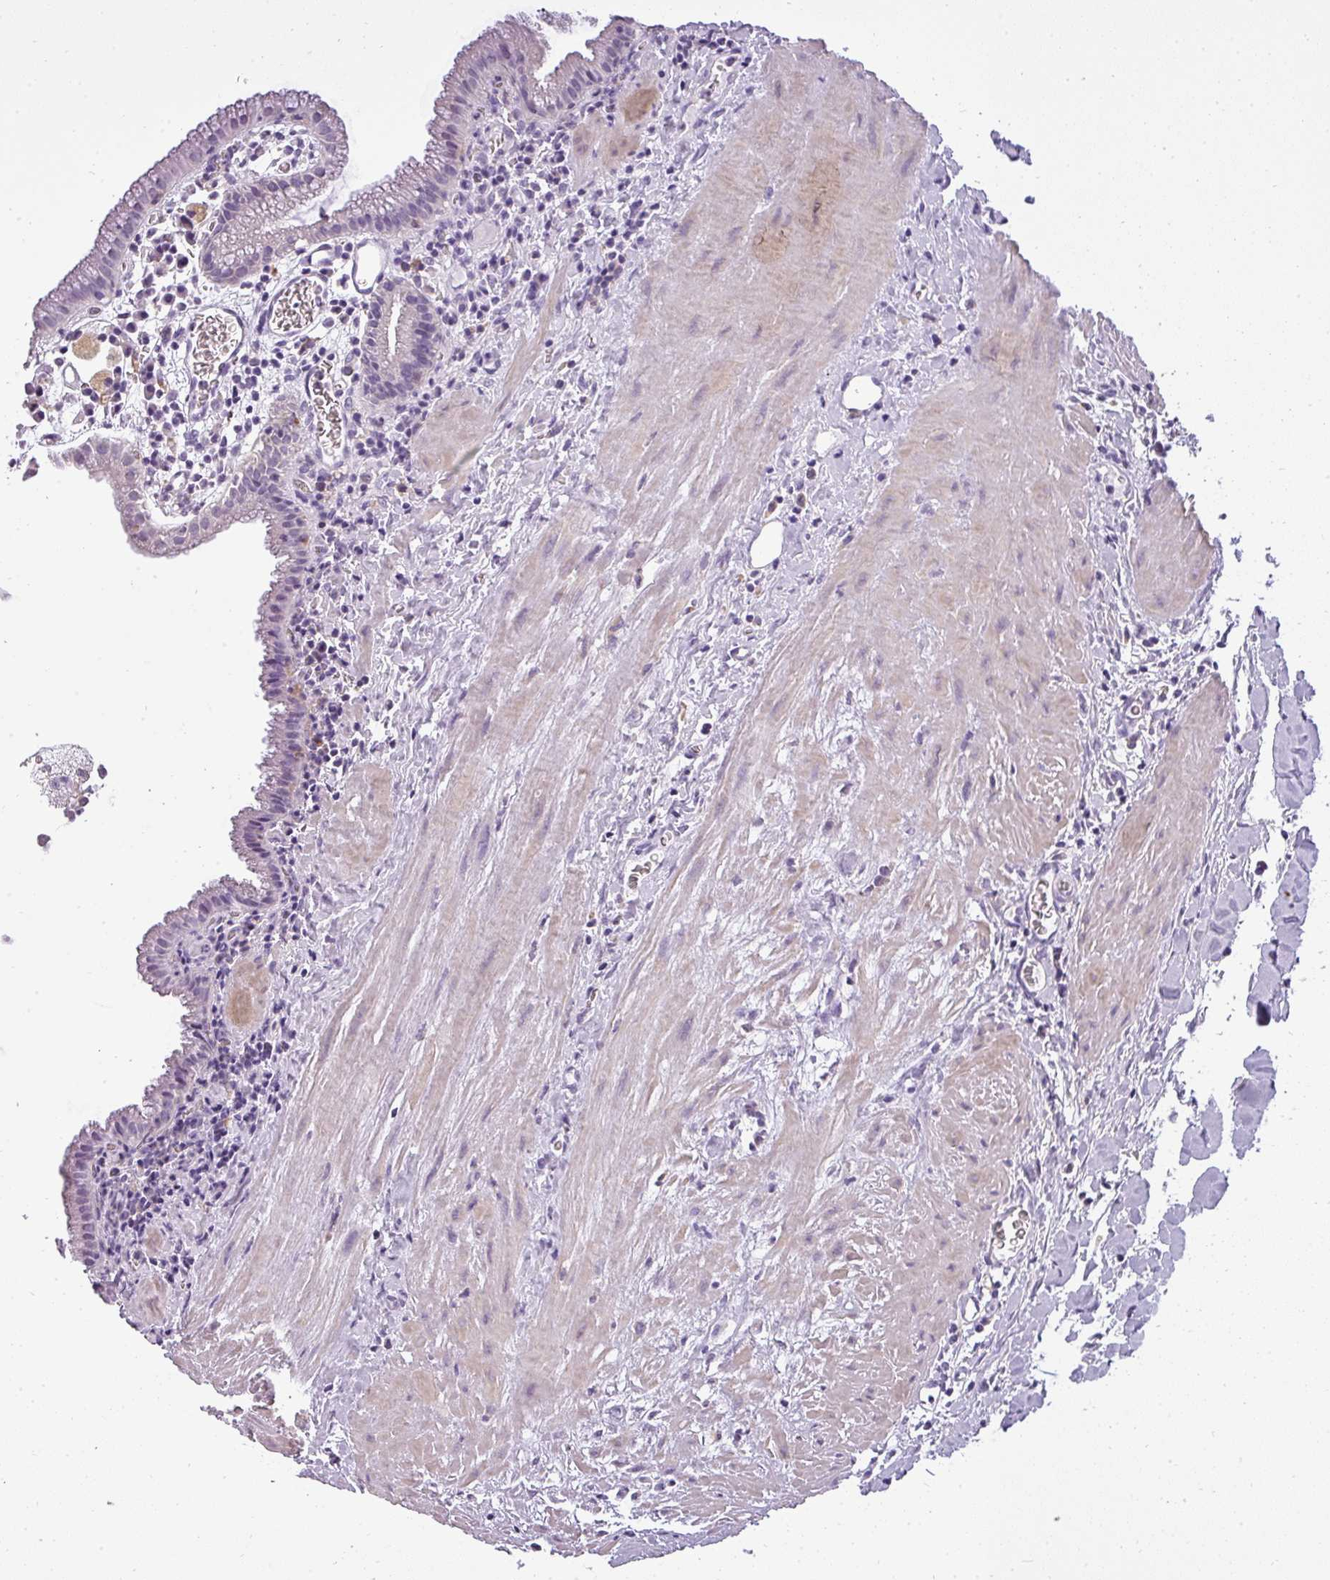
{"staining": {"intensity": "negative", "quantity": "none", "location": "none"}, "tissue": "gallbladder", "cell_type": "Glandular cells", "image_type": "normal", "snomed": [{"axis": "morphology", "description": "Normal tissue, NOS"}, {"axis": "topography", "description": "Gallbladder"}], "caption": "Human gallbladder stained for a protein using IHC reveals no expression in glandular cells.", "gene": "ATP6V1D", "patient": {"sex": "male", "age": 78}}